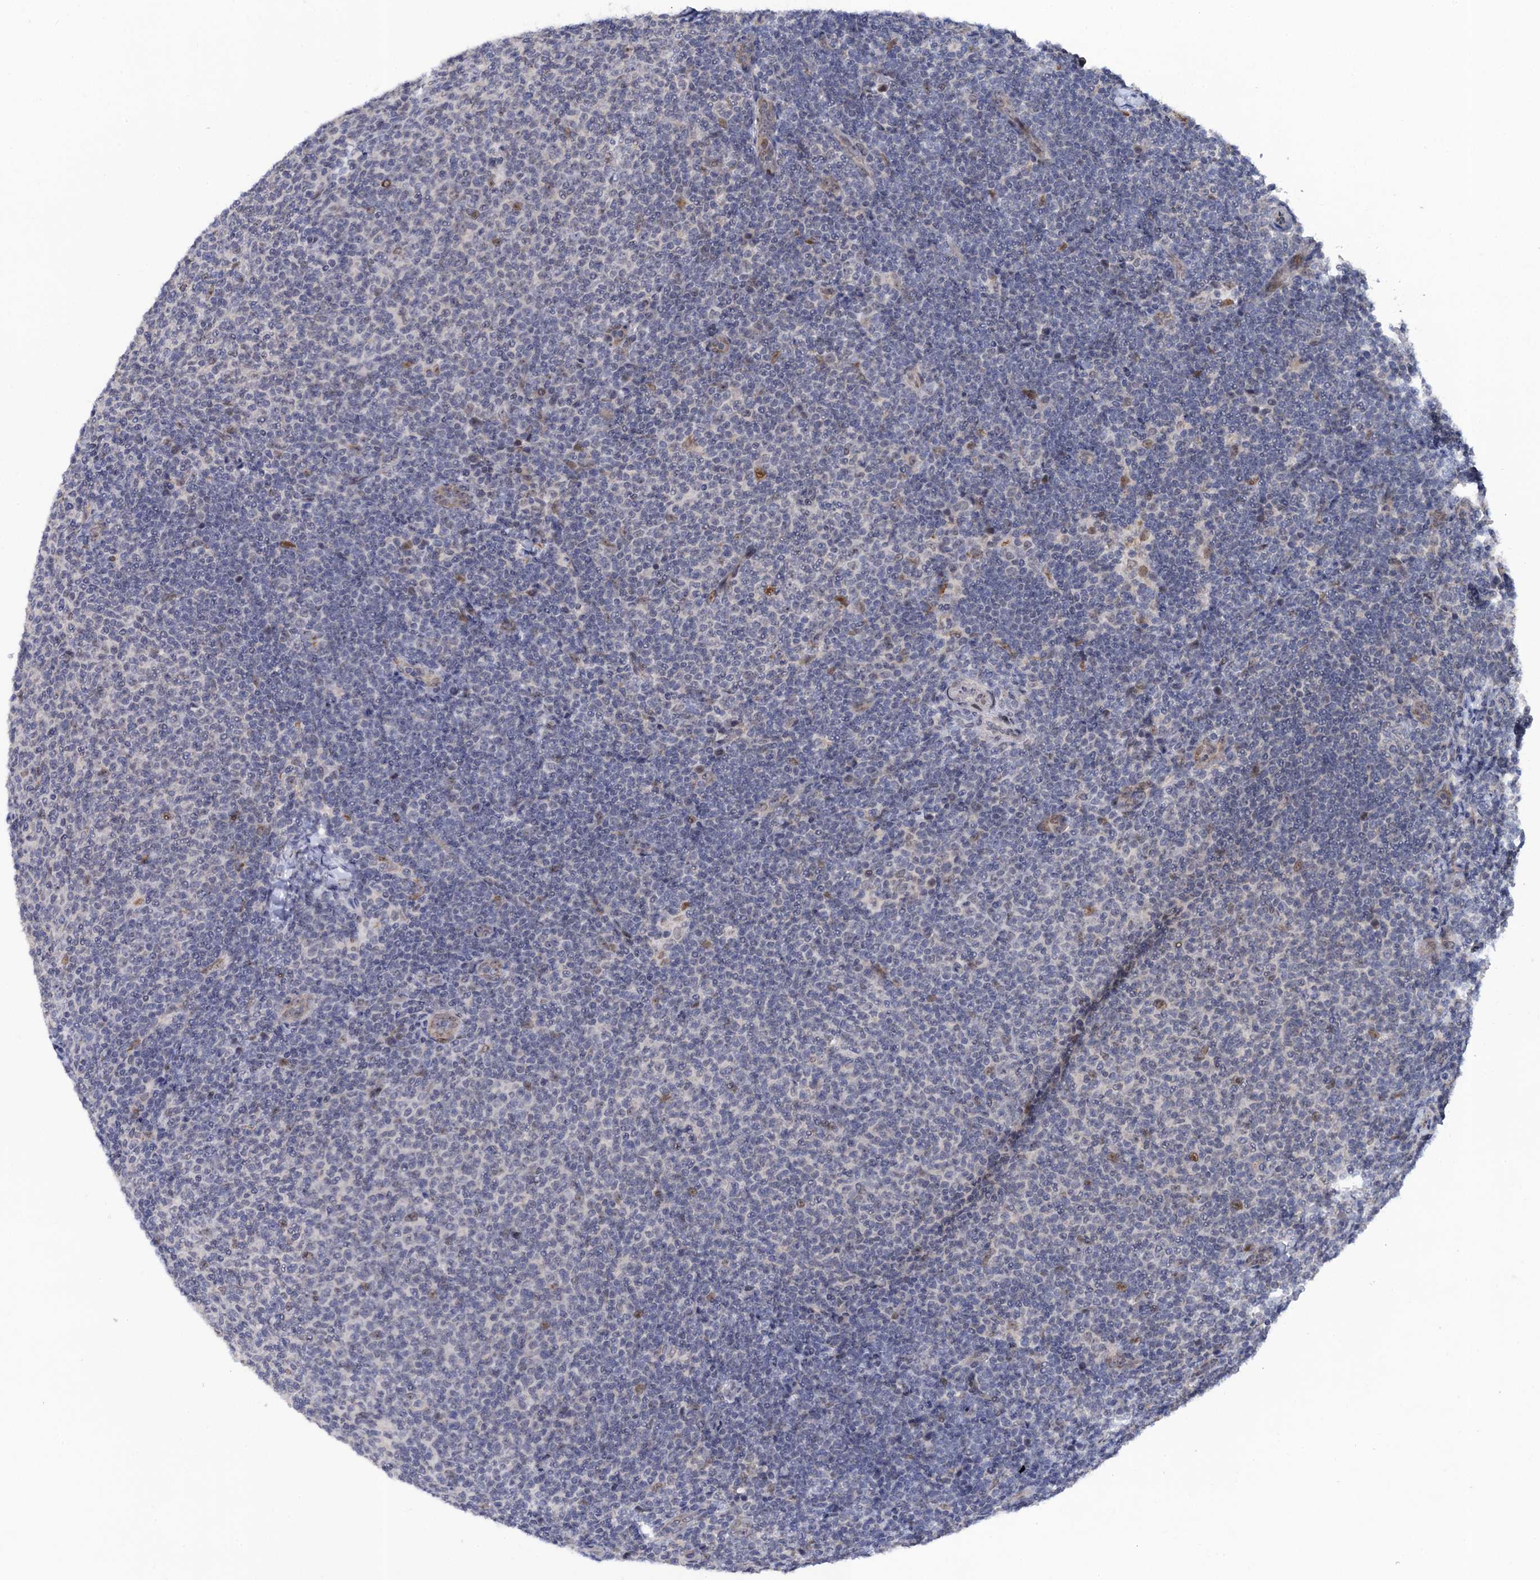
{"staining": {"intensity": "negative", "quantity": "none", "location": "none"}, "tissue": "lymphoma", "cell_type": "Tumor cells", "image_type": "cancer", "snomed": [{"axis": "morphology", "description": "Malignant lymphoma, non-Hodgkin's type, Low grade"}, {"axis": "topography", "description": "Lymph node"}], "caption": "Micrograph shows no protein staining in tumor cells of low-grade malignant lymphoma, non-Hodgkin's type tissue.", "gene": "ZAR1L", "patient": {"sex": "male", "age": 66}}